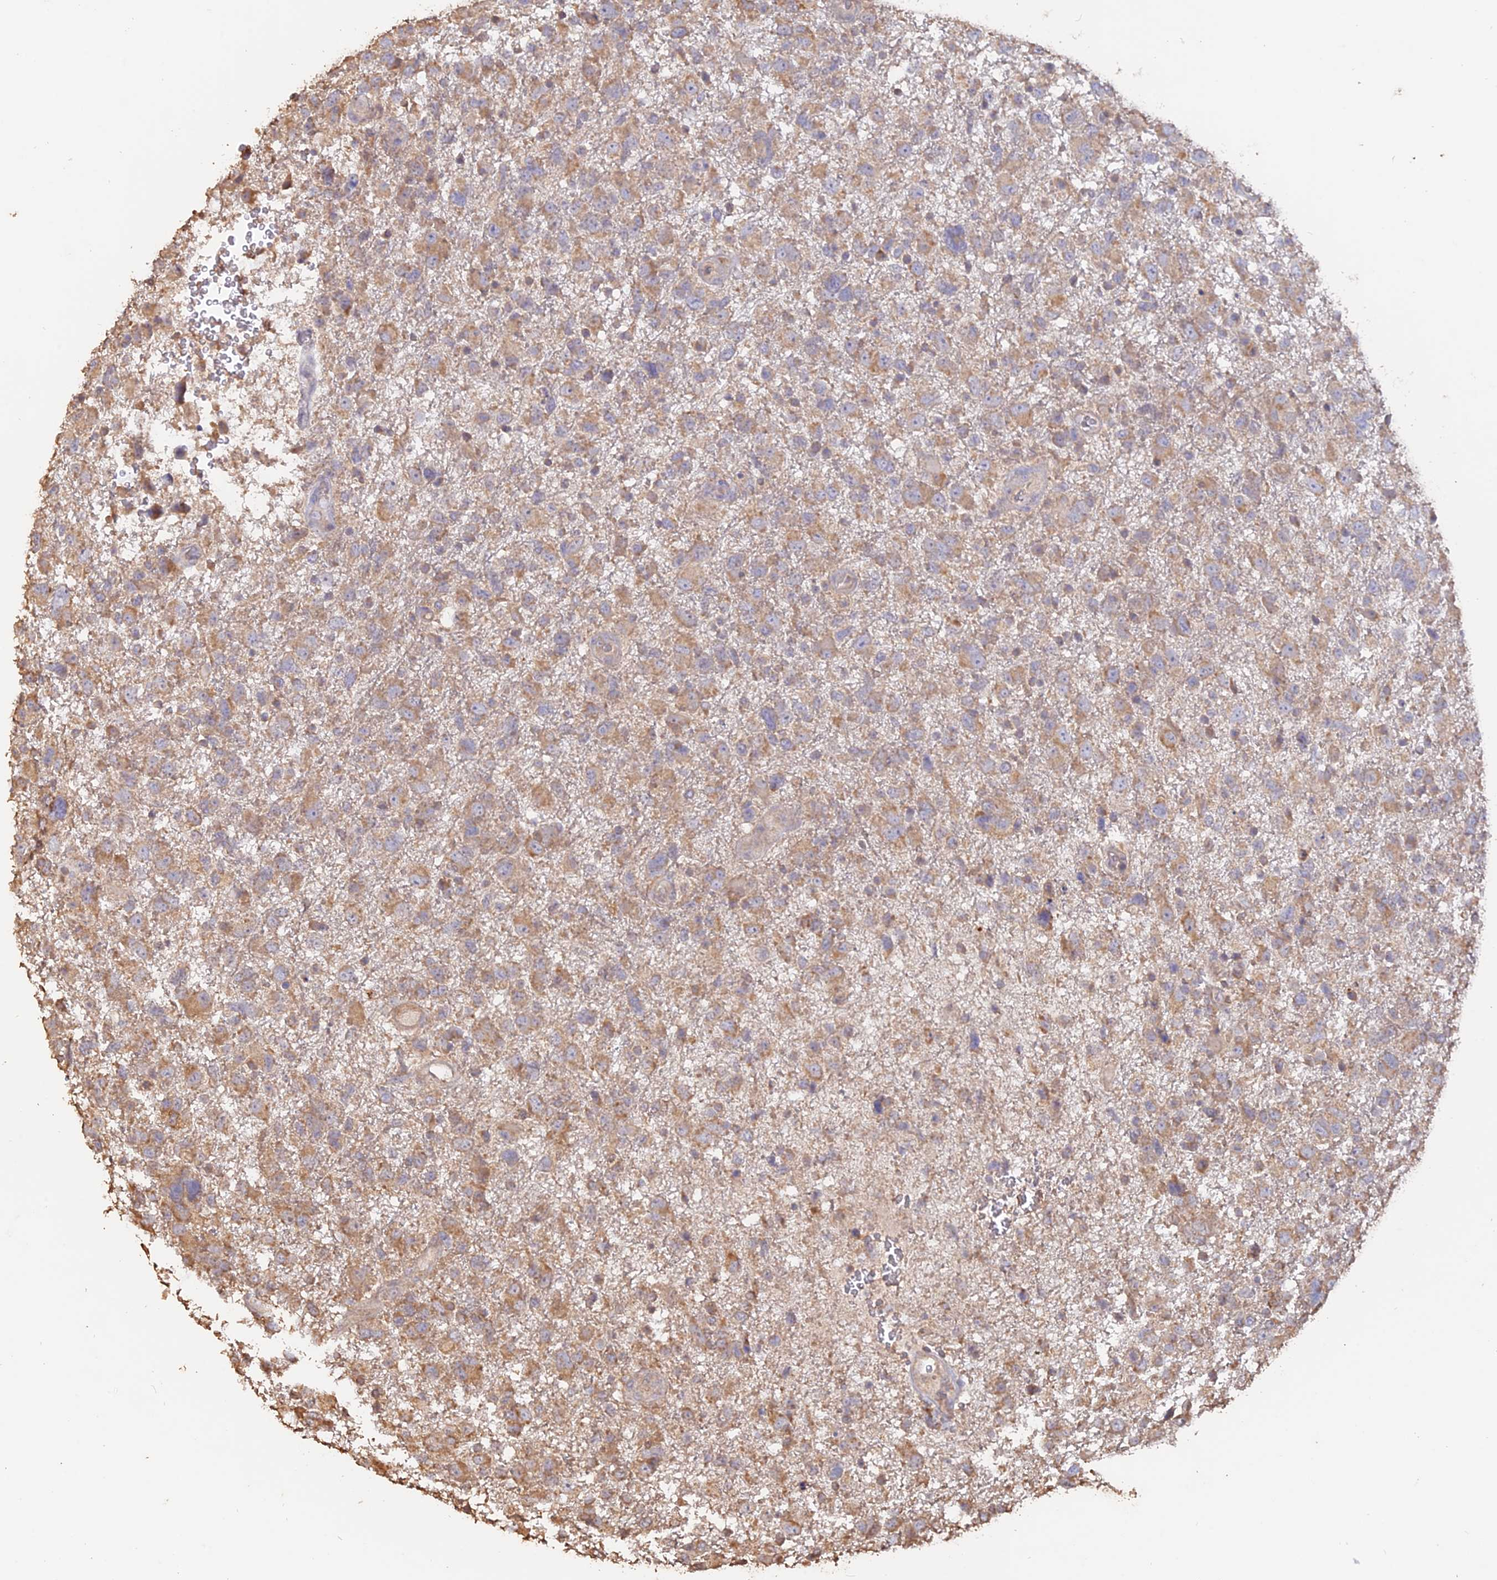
{"staining": {"intensity": "moderate", "quantity": "25%-75%", "location": "cytoplasmic/membranous"}, "tissue": "glioma", "cell_type": "Tumor cells", "image_type": "cancer", "snomed": [{"axis": "morphology", "description": "Glioma, malignant, High grade"}, {"axis": "topography", "description": "Brain"}], "caption": "A brown stain labels moderate cytoplasmic/membranous positivity of a protein in high-grade glioma (malignant) tumor cells.", "gene": "LAYN", "patient": {"sex": "male", "age": 61}}